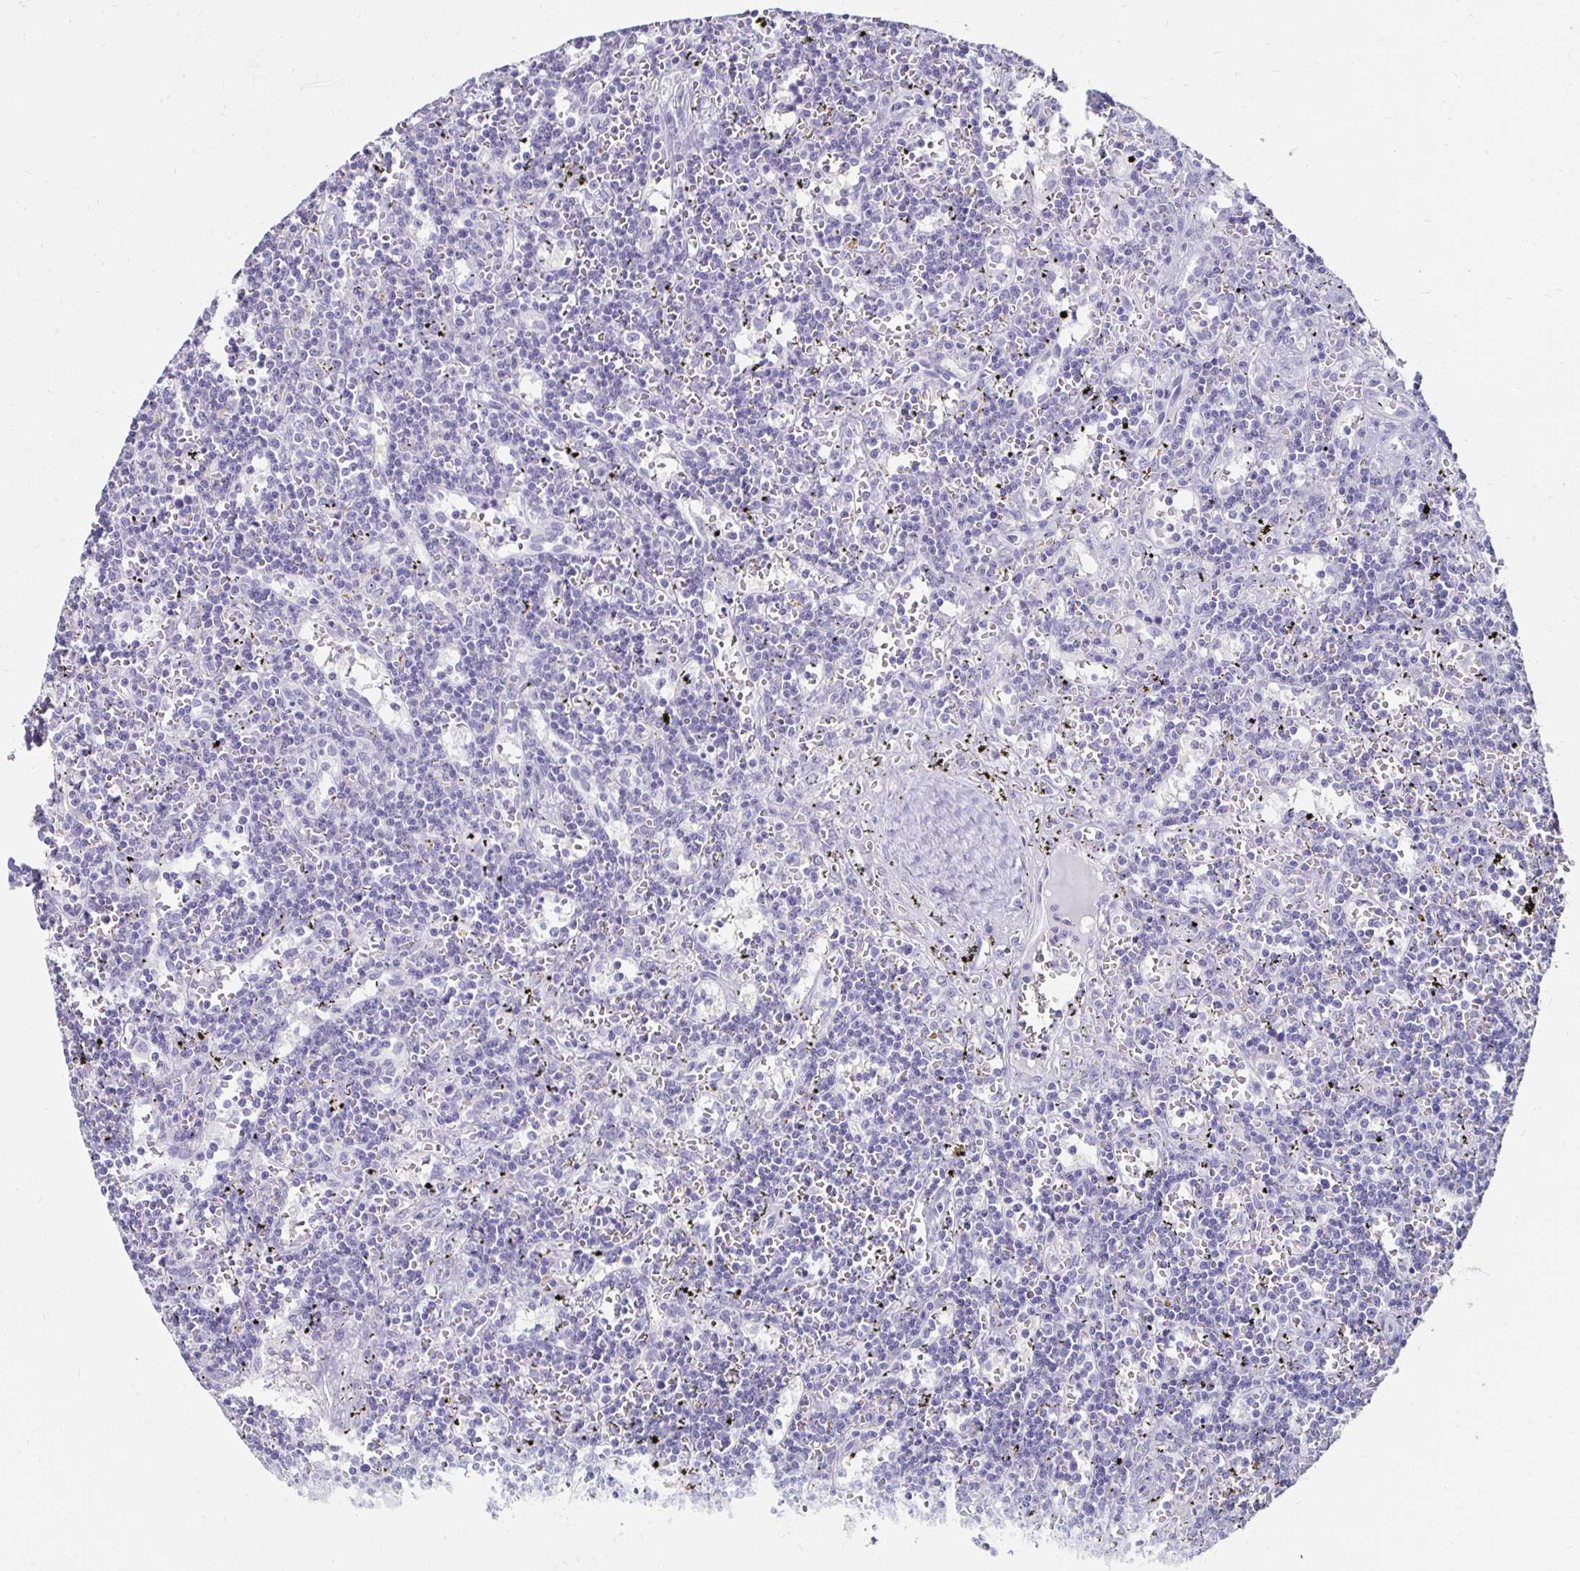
{"staining": {"intensity": "negative", "quantity": "none", "location": "none"}, "tissue": "lymphoma", "cell_type": "Tumor cells", "image_type": "cancer", "snomed": [{"axis": "morphology", "description": "Malignant lymphoma, non-Hodgkin's type, Low grade"}, {"axis": "topography", "description": "Spleen"}], "caption": "Tumor cells show no significant staining in lymphoma.", "gene": "TOMM34", "patient": {"sex": "male", "age": 60}}